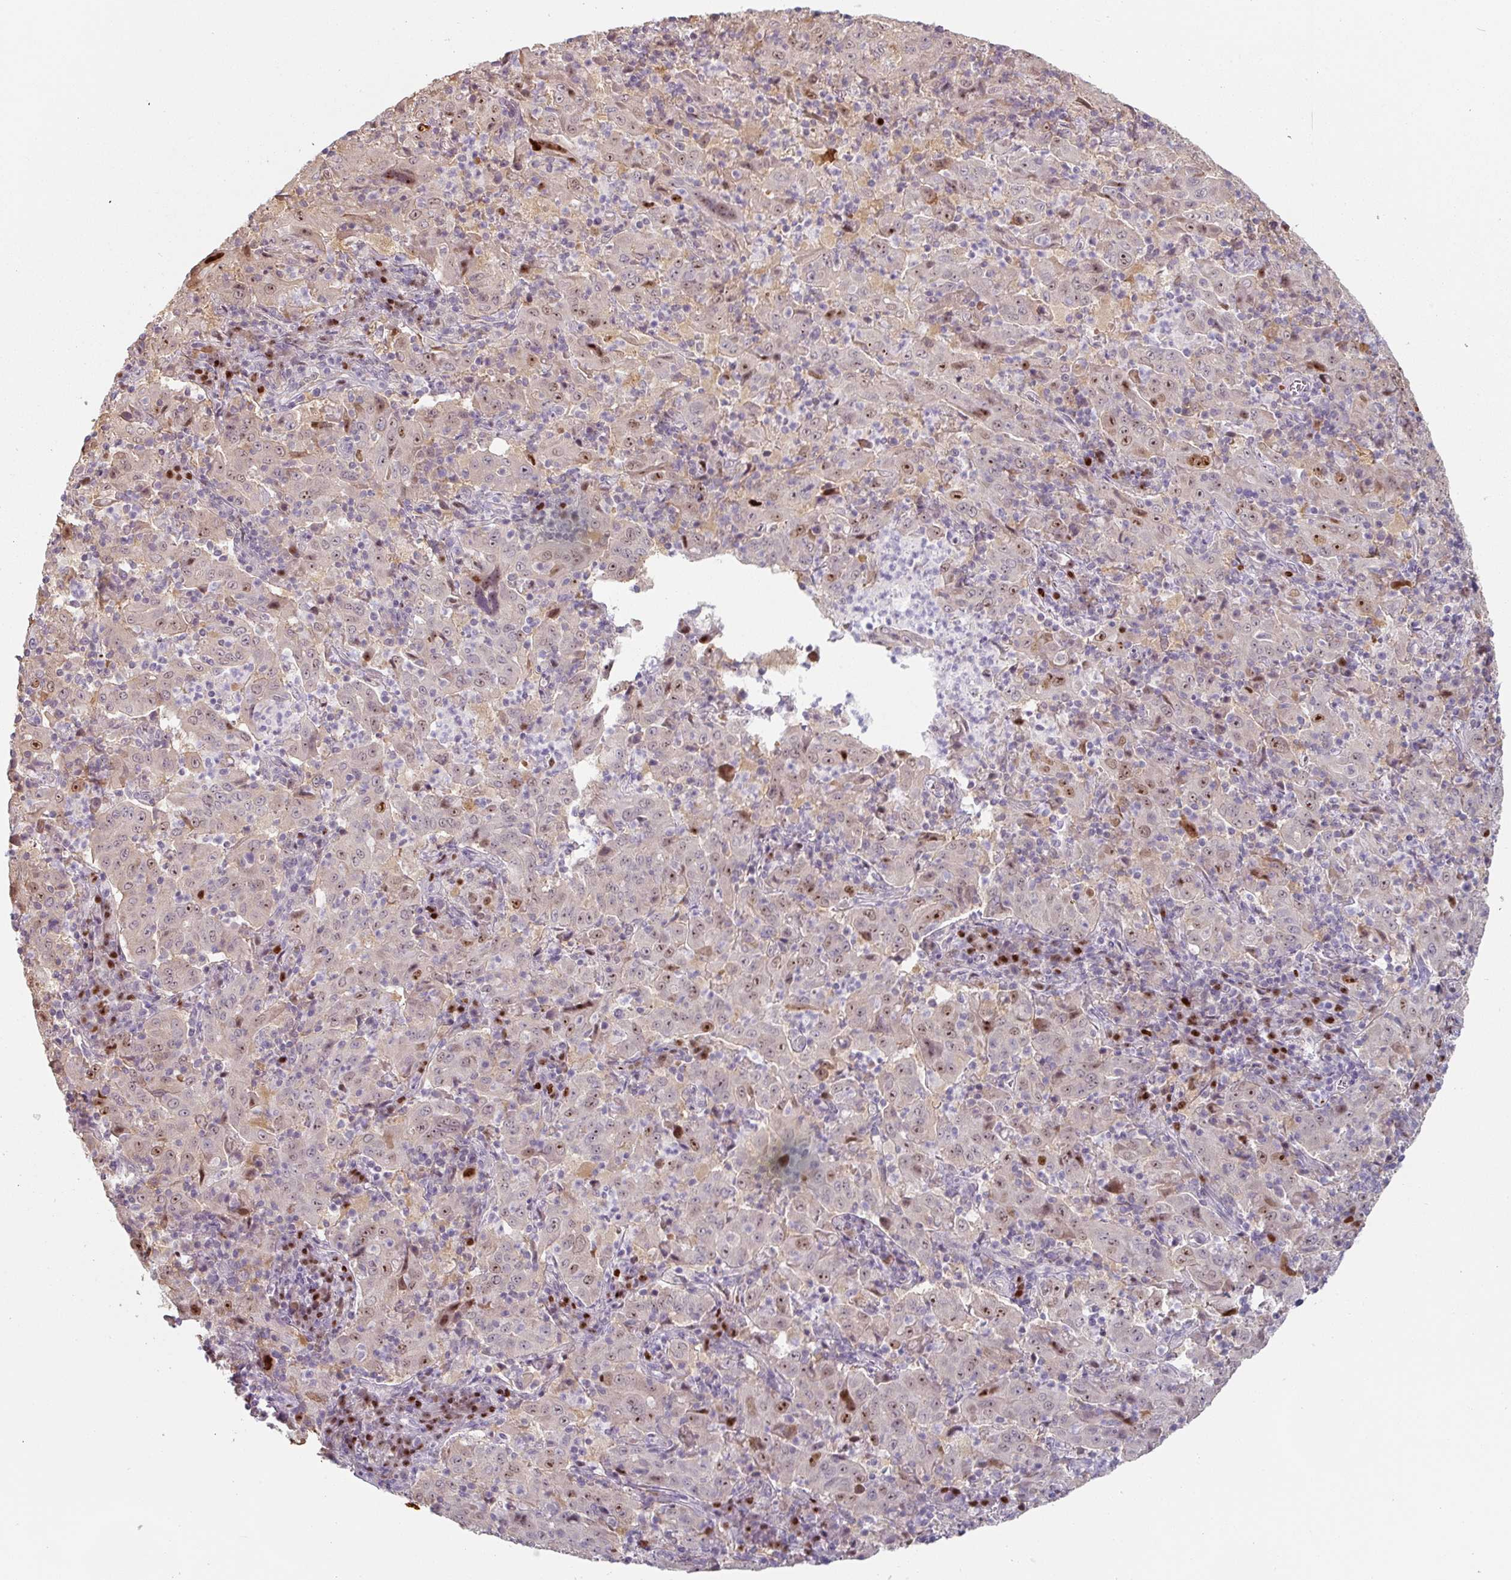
{"staining": {"intensity": "moderate", "quantity": "<25%", "location": "nuclear"}, "tissue": "pancreatic cancer", "cell_type": "Tumor cells", "image_type": "cancer", "snomed": [{"axis": "morphology", "description": "Adenocarcinoma, NOS"}, {"axis": "topography", "description": "Pancreas"}], "caption": "DAB (3,3'-diaminobenzidine) immunohistochemical staining of pancreatic adenocarcinoma exhibits moderate nuclear protein positivity in about <25% of tumor cells.", "gene": "ZBTB6", "patient": {"sex": "male", "age": 63}}